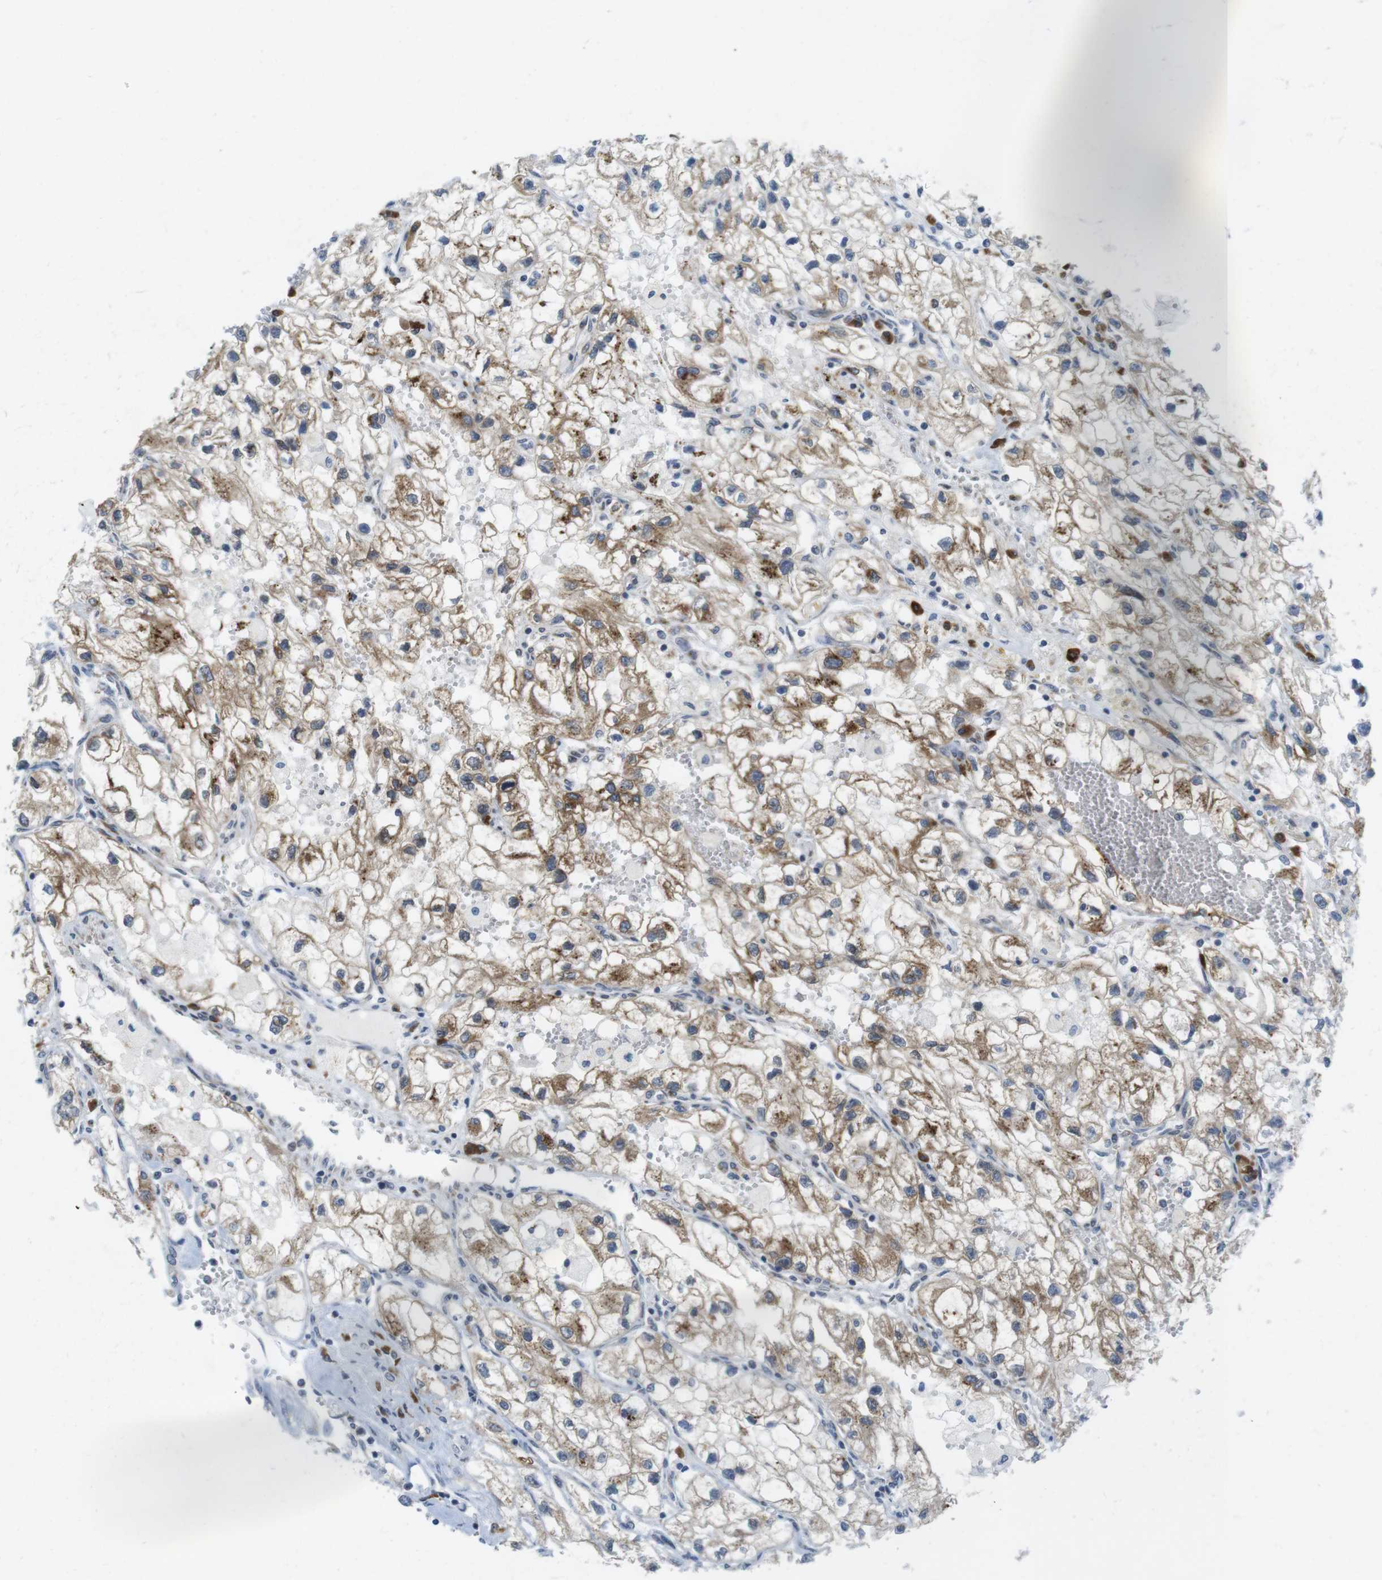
{"staining": {"intensity": "moderate", "quantity": ">75%", "location": "cytoplasmic/membranous"}, "tissue": "renal cancer", "cell_type": "Tumor cells", "image_type": "cancer", "snomed": [{"axis": "morphology", "description": "Adenocarcinoma, NOS"}, {"axis": "topography", "description": "Kidney"}], "caption": "High-power microscopy captured an immunohistochemistry image of adenocarcinoma (renal), revealing moderate cytoplasmic/membranous positivity in approximately >75% of tumor cells. Nuclei are stained in blue.", "gene": "ERGIC3", "patient": {"sex": "female", "age": 70}}